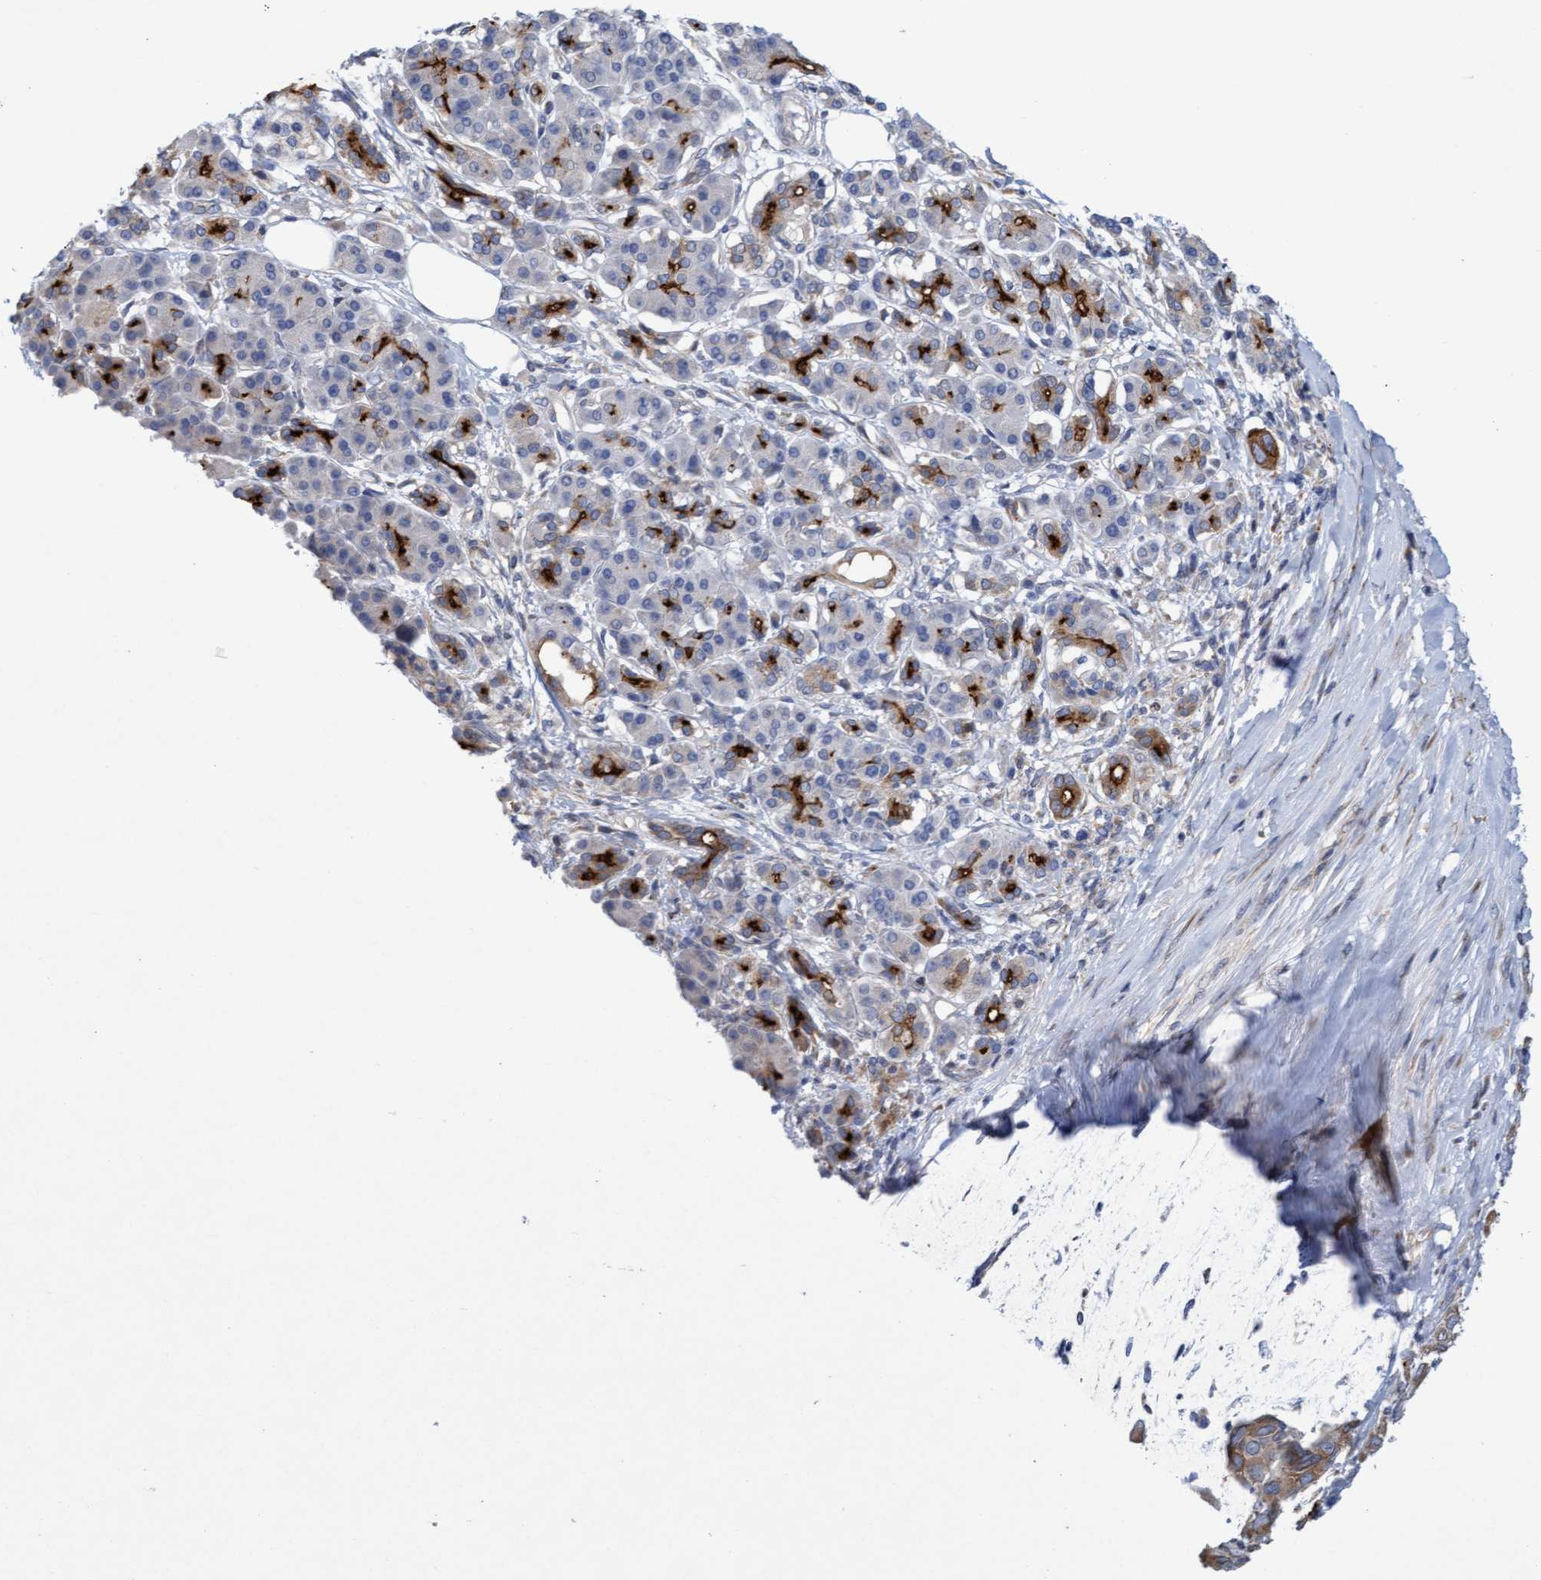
{"staining": {"intensity": "moderate", "quantity": "25%-75%", "location": "cytoplasmic/membranous"}, "tissue": "pancreatic cancer", "cell_type": "Tumor cells", "image_type": "cancer", "snomed": [{"axis": "morphology", "description": "Adenocarcinoma, NOS"}, {"axis": "topography", "description": "Pancreas"}], "caption": "An image showing moderate cytoplasmic/membranous positivity in approximately 25%-75% of tumor cells in adenocarcinoma (pancreatic), as visualized by brown immunohistochemical staining.", "gene": "SLC28A3", "patient": {"sex": "female", "age": 56}}